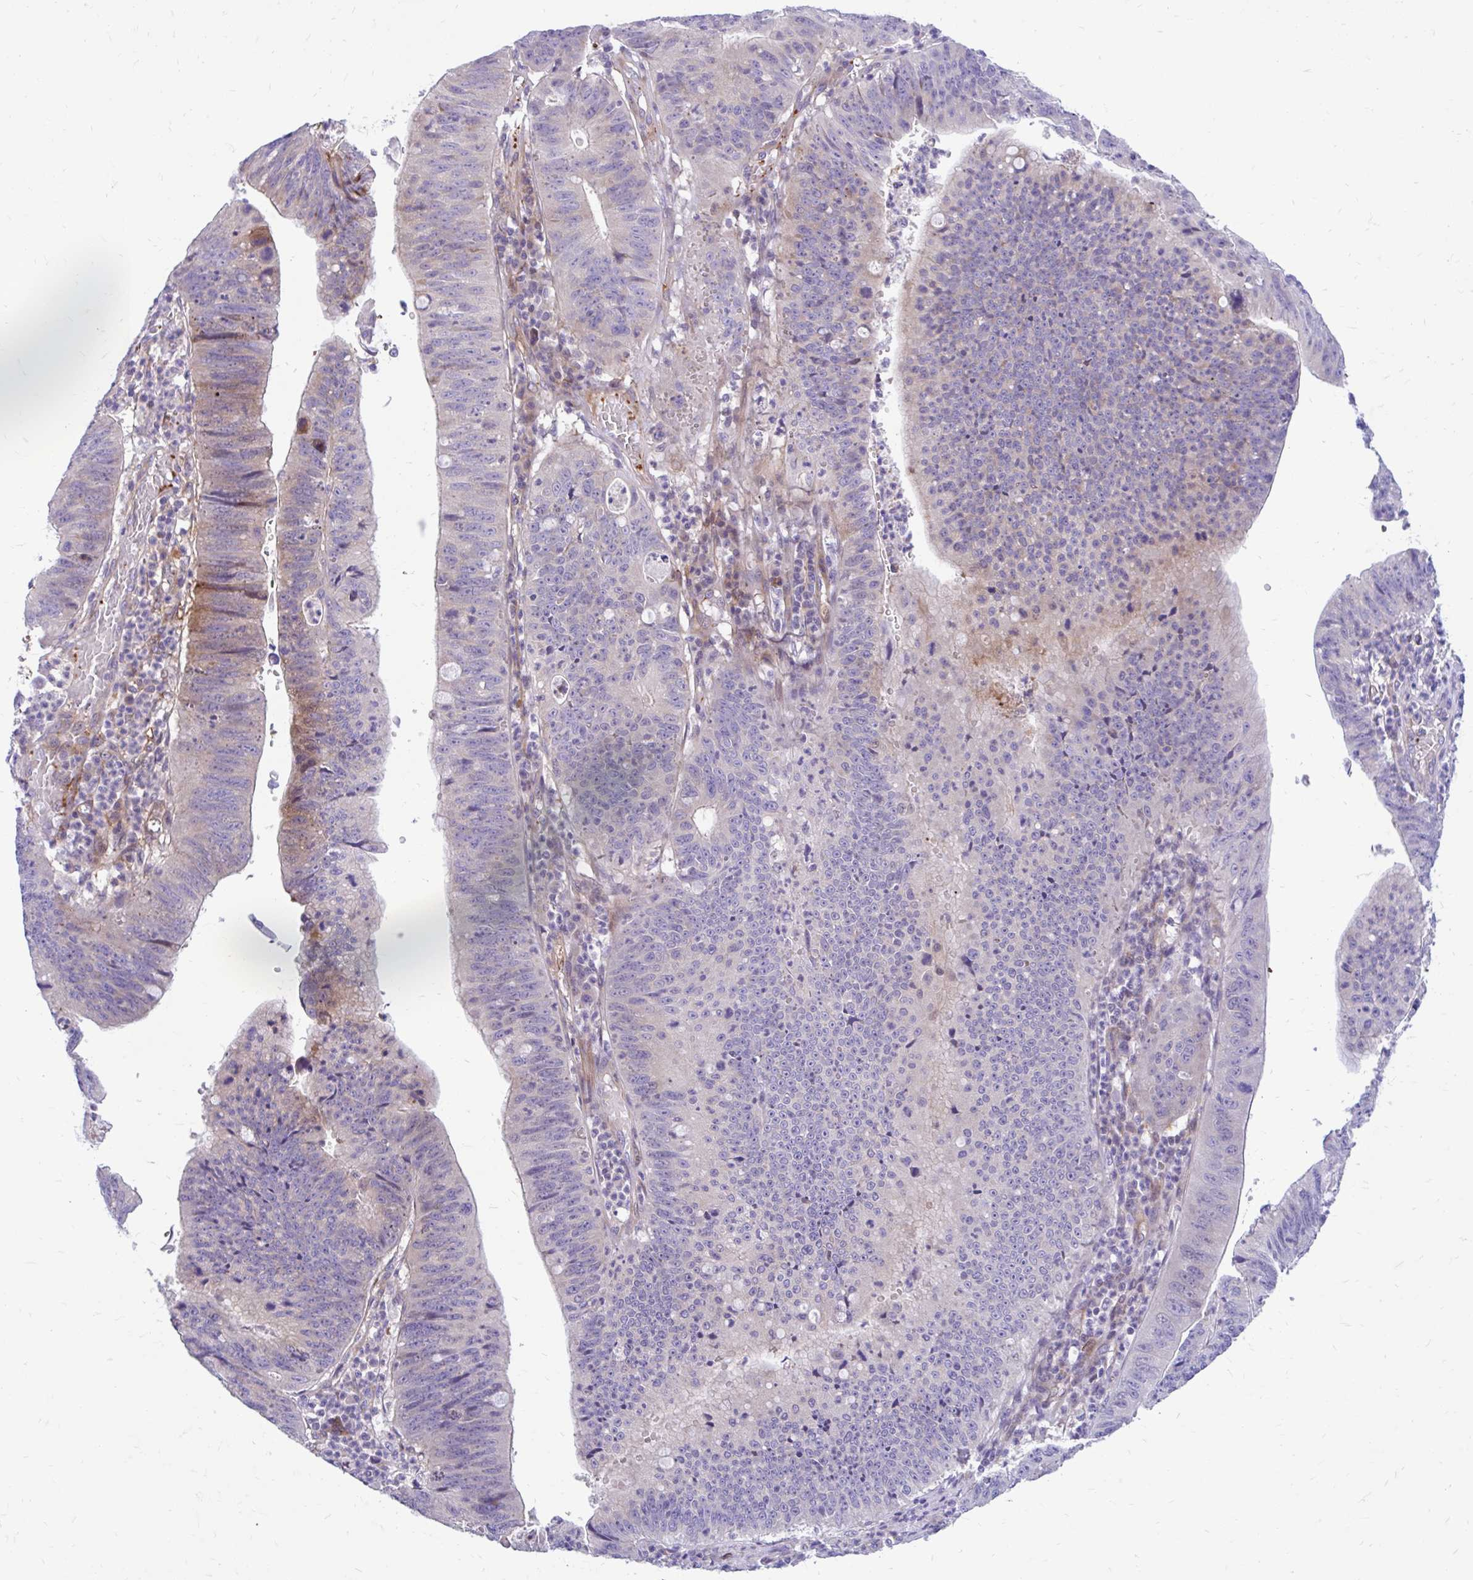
{"staining": {"intensity": "moderate", "quantity": "<25%", "location": "cytoplasmic/membranous"}, "tissue": "stomach cancer", "cell_type": "Tumor cells", "image_type": "cancer", "snomed": [{"axis": "morphology", "description": "Adenocarcinoma, NOS"}, {"axis": "topography", "description": "Stomach"}], "caption": "Stomach cancer (adenocarcinoma) stained for a protein (brown) shows moderate cytoplasmic/membranous positive positivity in approximately <25% of tumor cells.", "gene": "ESPNL", "patient": {"sex": "male", "age": 59}}